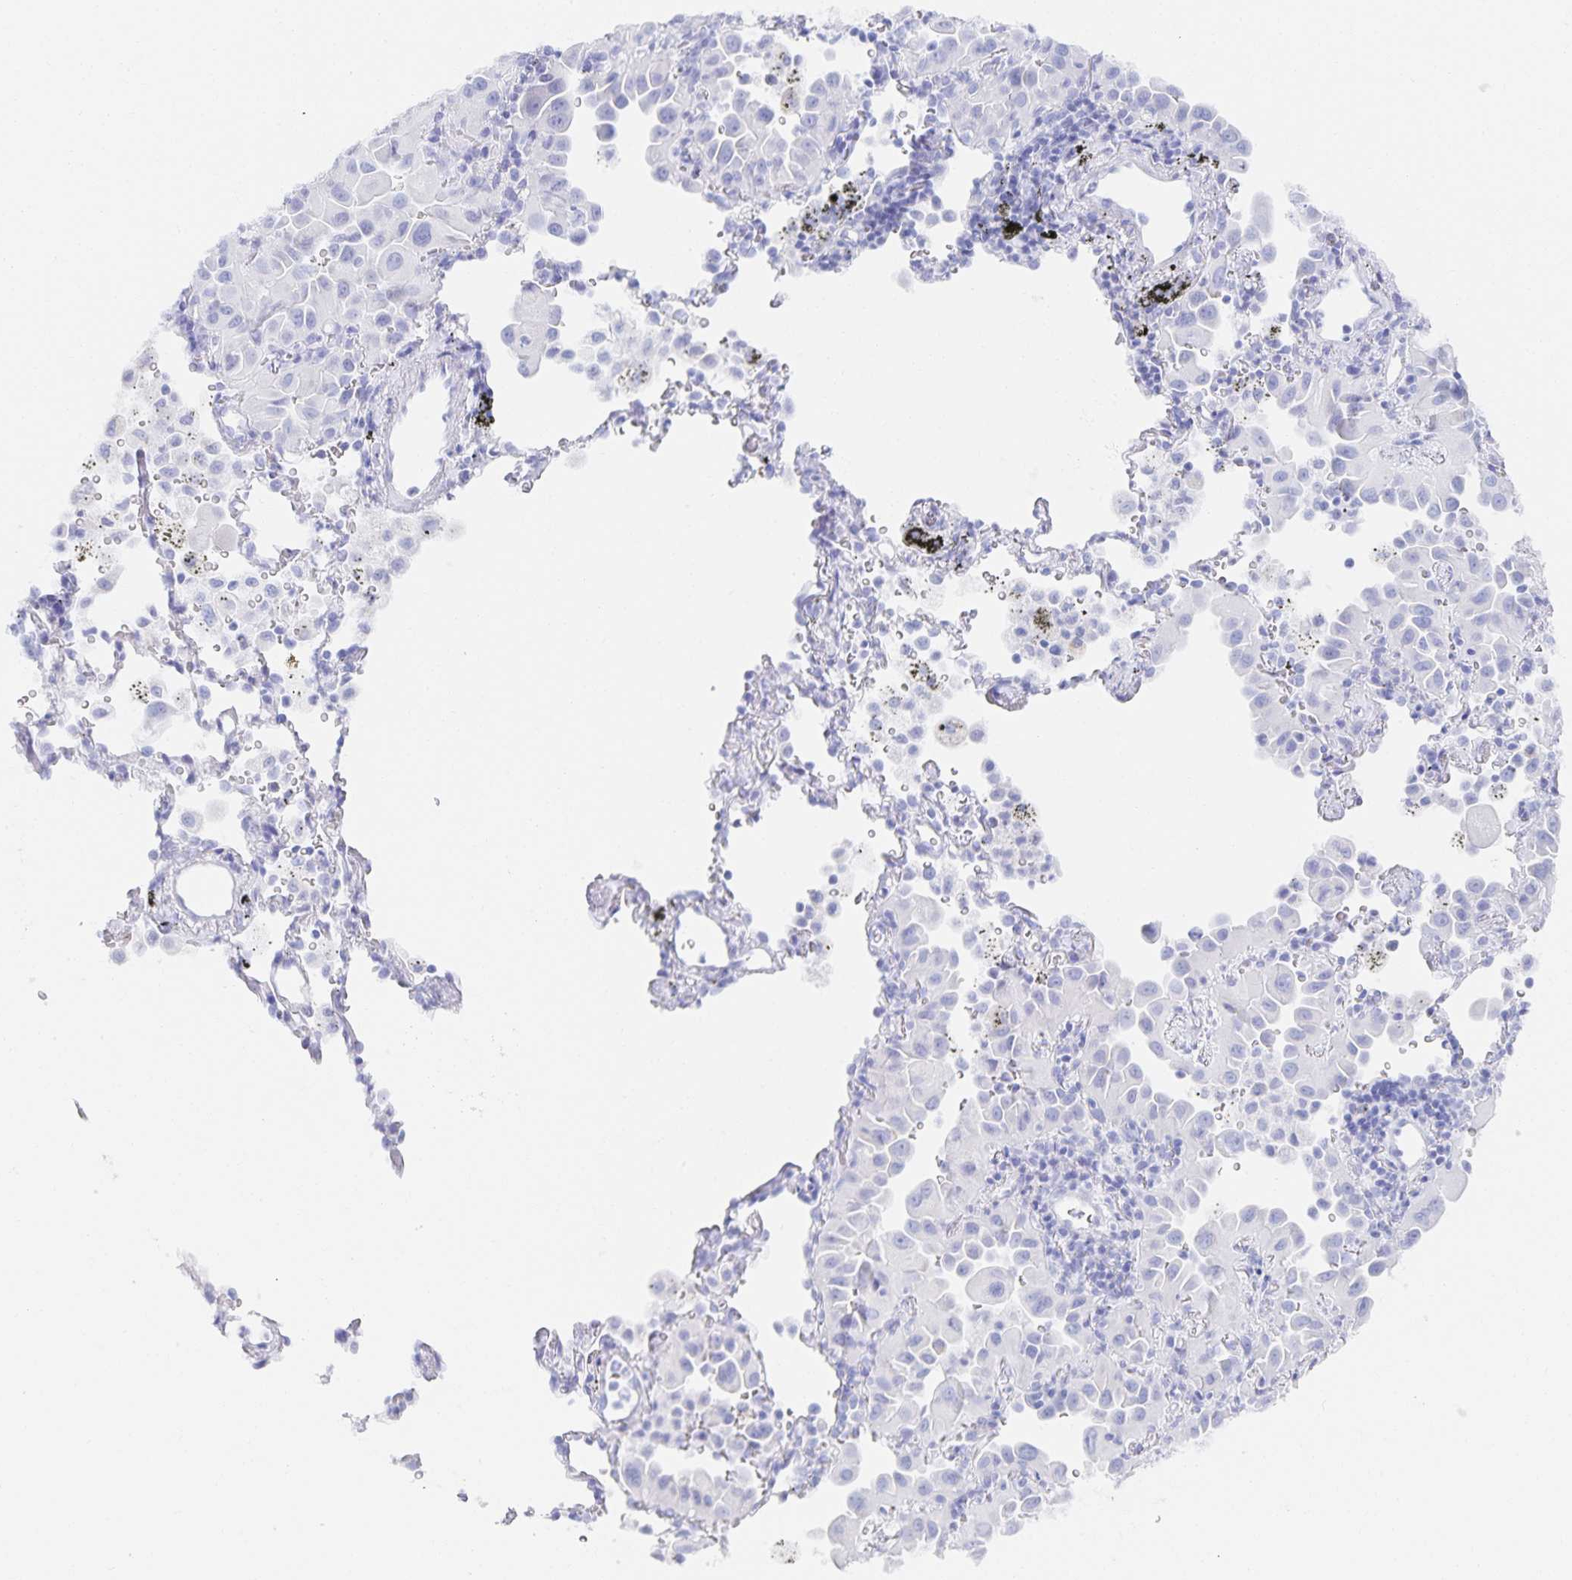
{"staining": {"intensity": "negative", "quantity": "none", "location": "none"}, "tissue": "lung cancer", "cell_type": "Tumor cells", "image_type": "cancer", "snomed": [{"axis": "morphology", "description": "Adenocarcinoma, NOS"}, {"axis": "topography", "description": "Lung"}], "caption": "DAB immunohistochemical staining of lung cancer reveals no significant positivity in tumor cells.", "gene": "SNTN", "patient": {"sex": "male", "age": 68}}